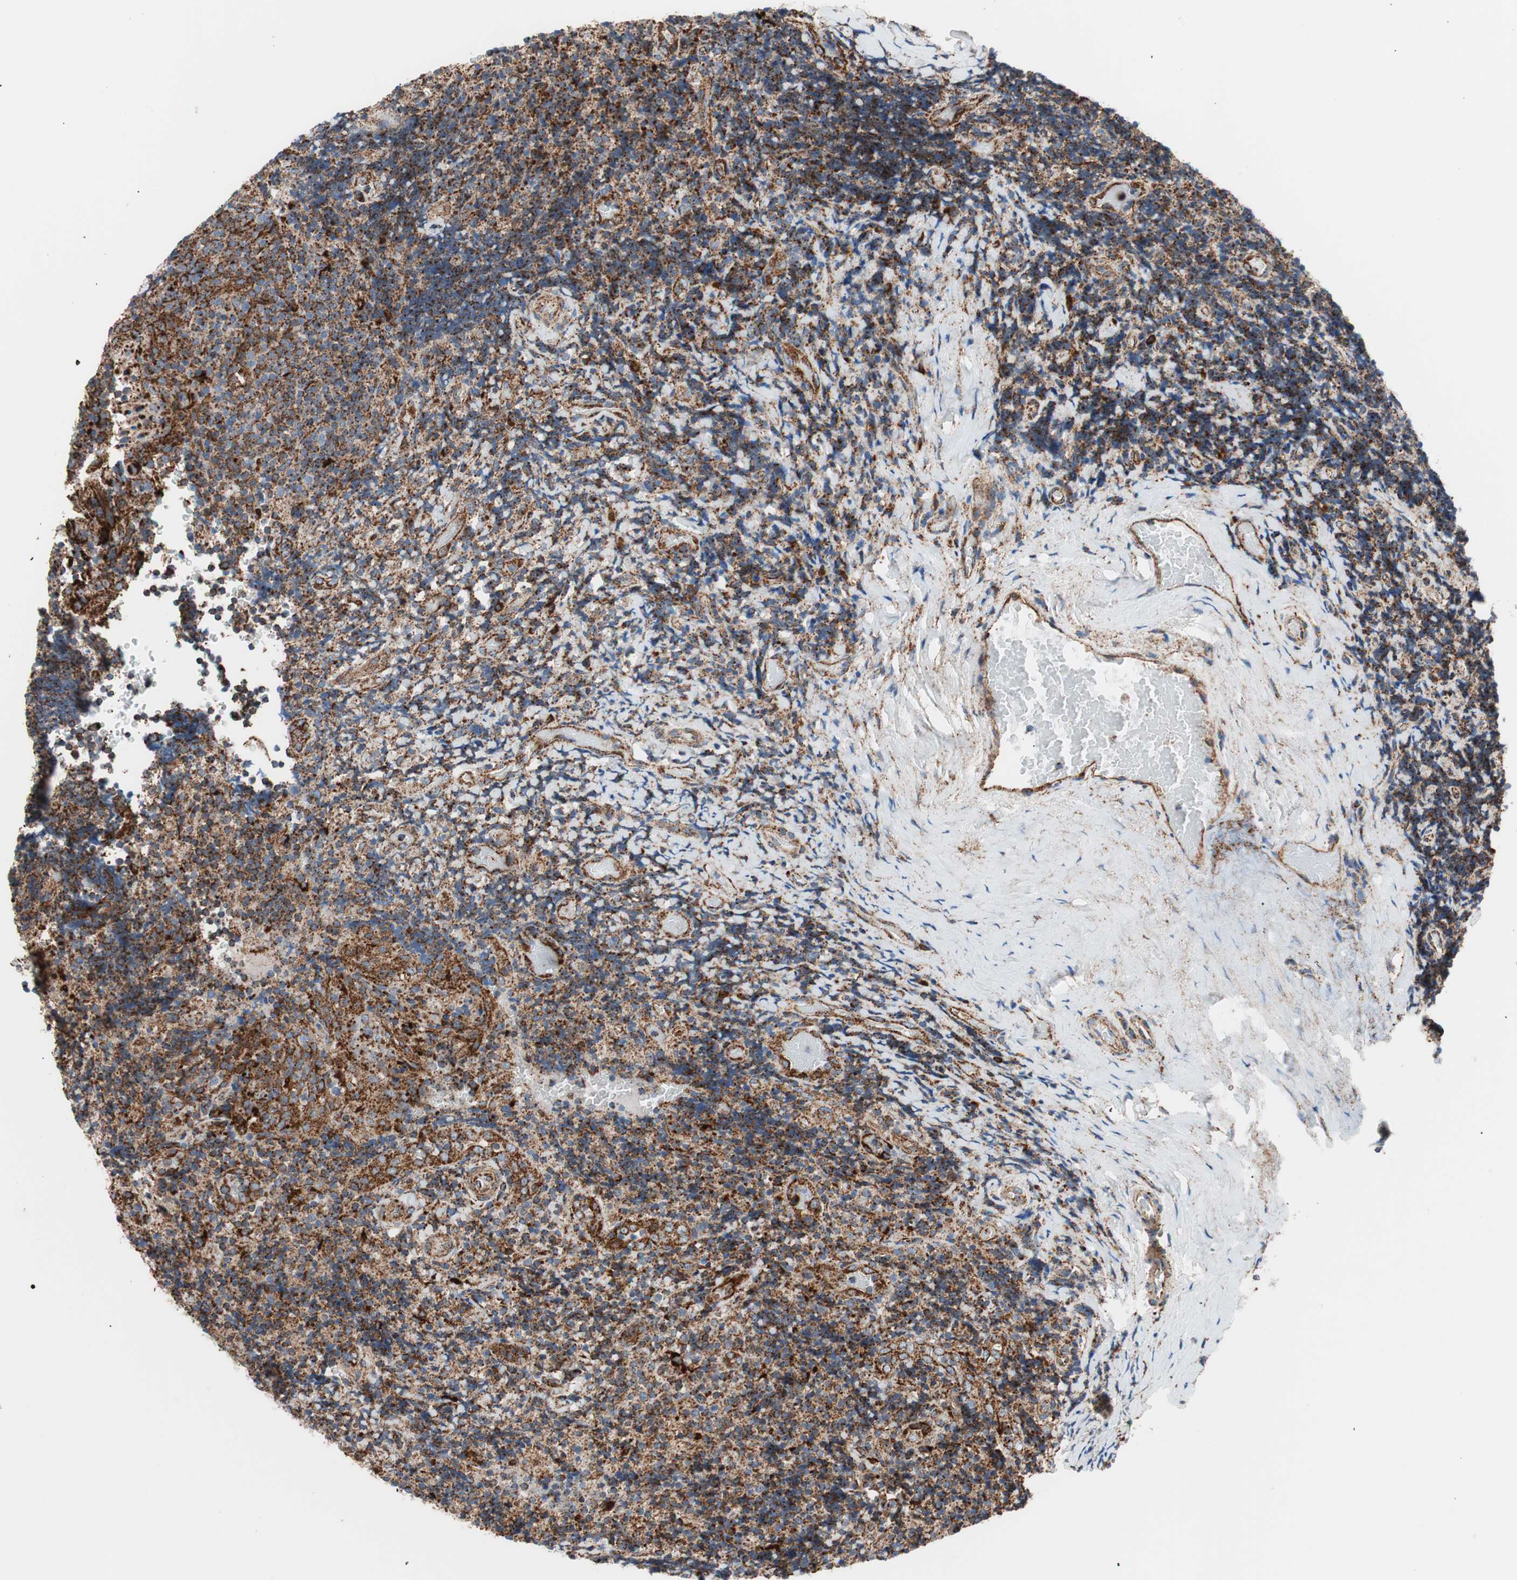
{"staining": {"intensity": "strong", "quantity": ">75%", "location": "cytoplasmic/membranous"}, "tissue": "lymphoma", "cell_type": "Tumor cells", "image_type": "cancer", "snomed": [{"axis": "morphology", "description": "Malignant lymphoma, non-Hodgkin's type, High grade"}, {"axis": "topography", "description": "Tonsil"}], "caption": "The immunohistochemical stain labels strong cytoplasmic/membranous positivity in tumor cells of malignant lymphoma, non-Hodgkin's type (high-grade) tissue.", "gene": "LAMP1", "patient": {"sex": "female", "age": 36}}